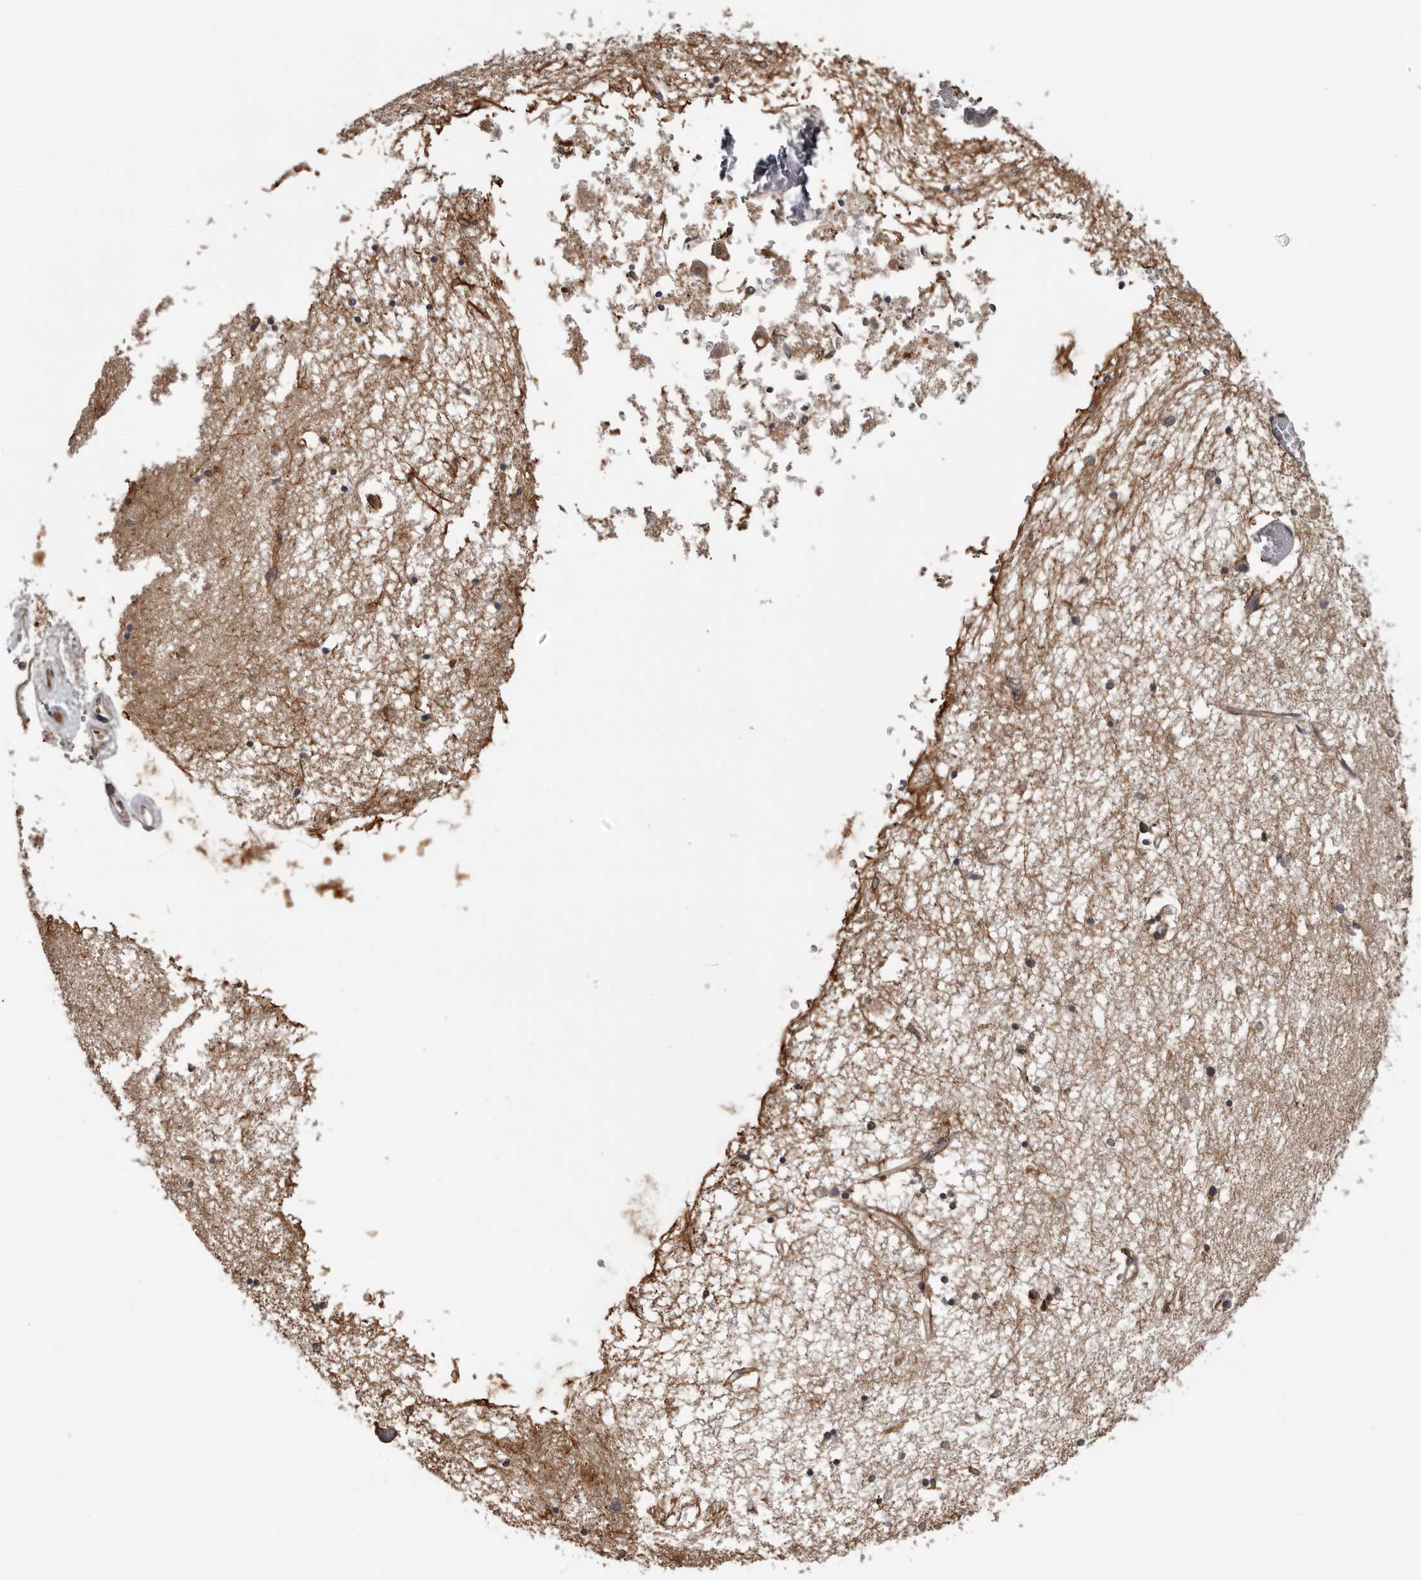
{"staining": {"intensity": "moderate", "quantity": "25%-75%", "location": "cytoplasmic/membranous,nuclear"}, "tissue": "hippocampus", "cell_type": "Glial cells", "image_type": "normal", "snomed": [{"axis": "morphology", "description": "Normal tissue, NOS"}, {"axis": "topography", "description": "Hippocampus"}], "caption": "DAB immunohistochemical staining of unremarkable human hippocampus demonstrates moderate cytoplasmic/membranous,nuclear protein staining in about 25%-75% of glial cells.", "gene": "AKAP7", "patient": {"sex": "male", "age": 70}}